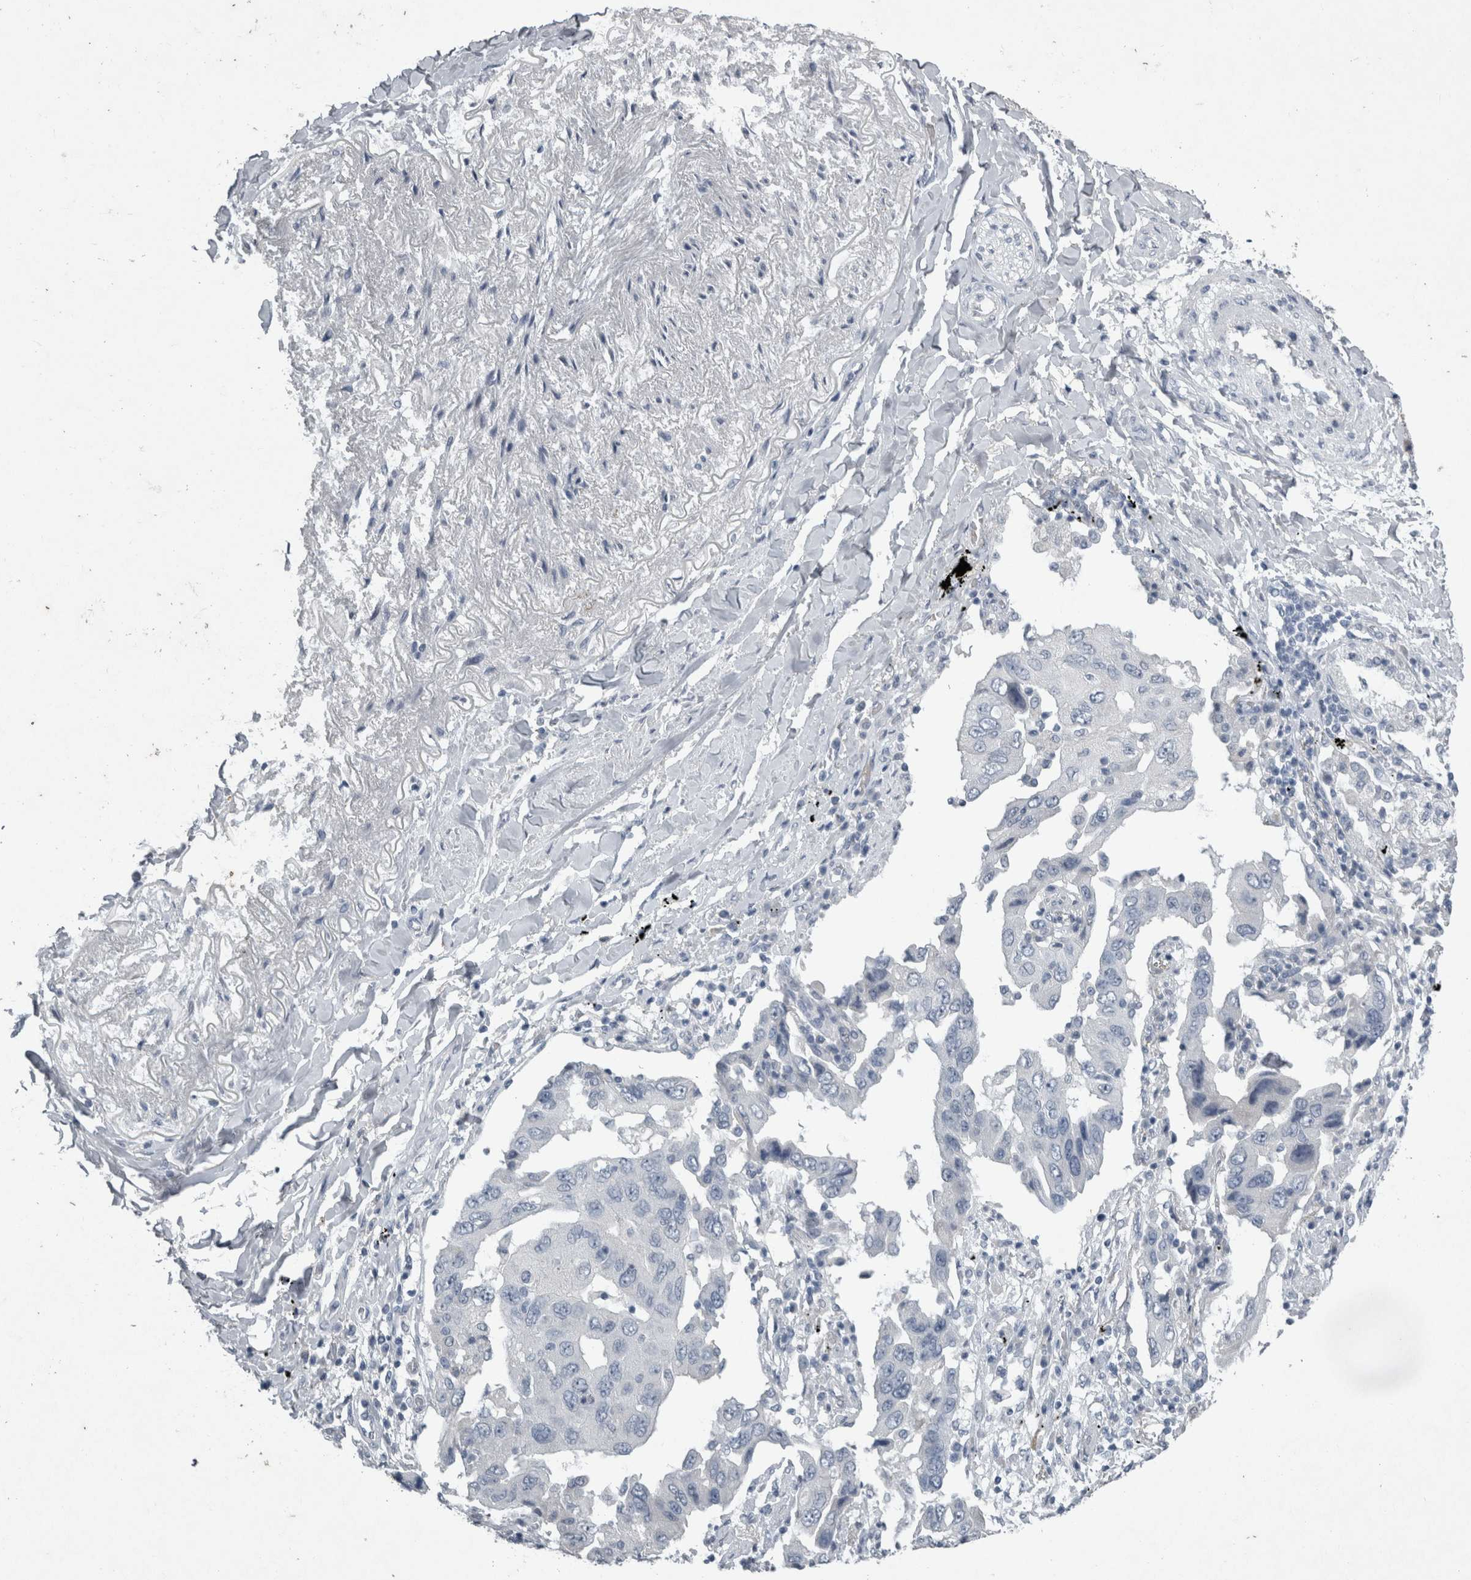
{"staining": {"intensity": "negative", "quantity": "none", "location": "none"}, "tissue": "lung cancer", "cell_type": "Tumor cells", "image_type": "cancer", "snomed": [{"axis": "morphology", "description": "Adenocarcinoma, NOS"}, {"axis": "topography", "description": "Lung"}], "caption": "IHC of adenocarcinoma (lung) demonstrates no expression in tumor cells.", "gene": "PDX1", "patient": {"sex": "female", "age": 65}}